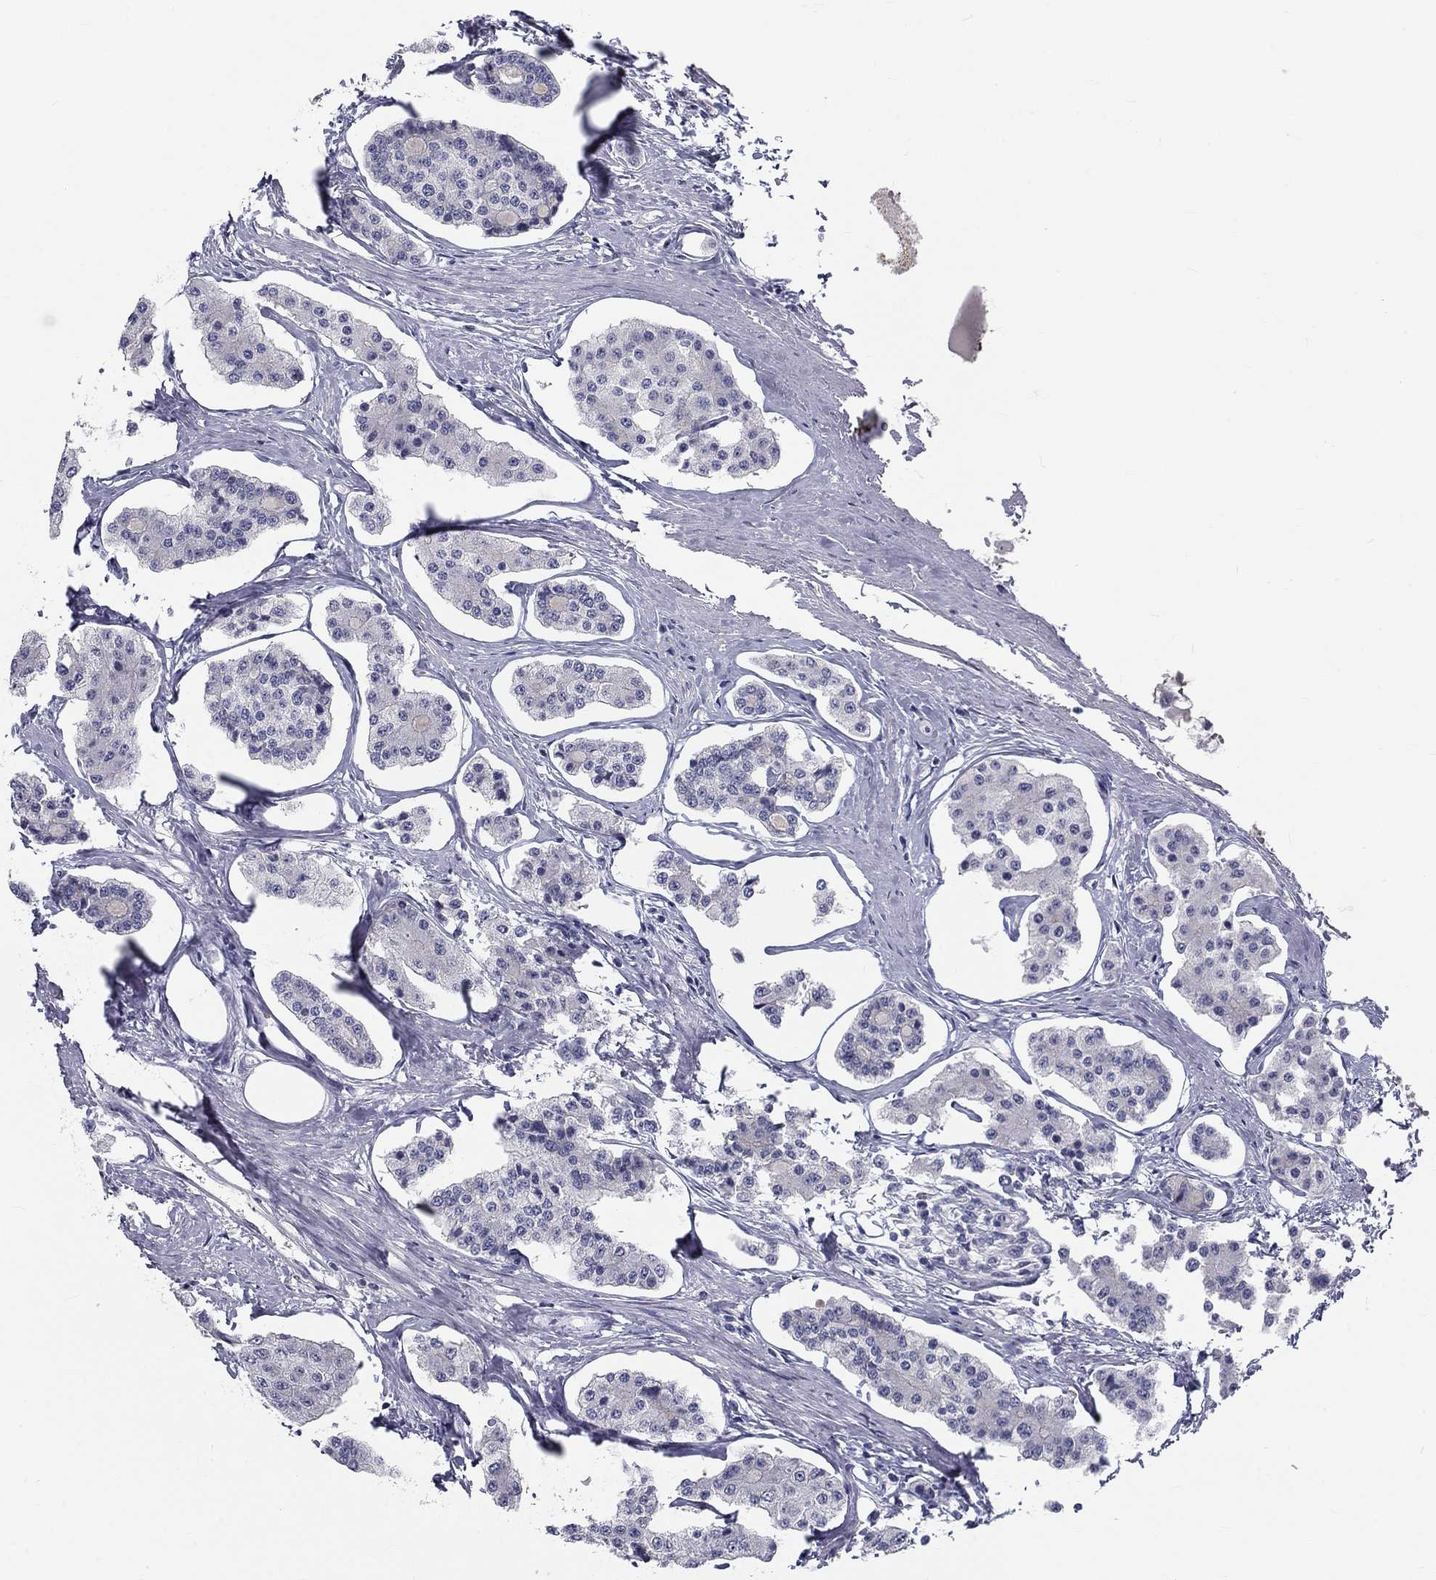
{"staining": {"intensity": "negative", "quantity": "none", "location": "none"}, "tissue": "carcinoid", "cell_type": "Tumor cells", "image_type": "cancer", "snomed": [{"axis": "morphology", "description": "Carcinoid, malignant, NOS"}, {"axis": "topography", "description": "Small intestine"}], "caption": "Human malignant carcinoid stained for a protein using immunohistochemistry (IHC) exhibits no expression in tumor cells.", "gene": "GALNTL5", "patient": {"sex": "female", "age": 65}}